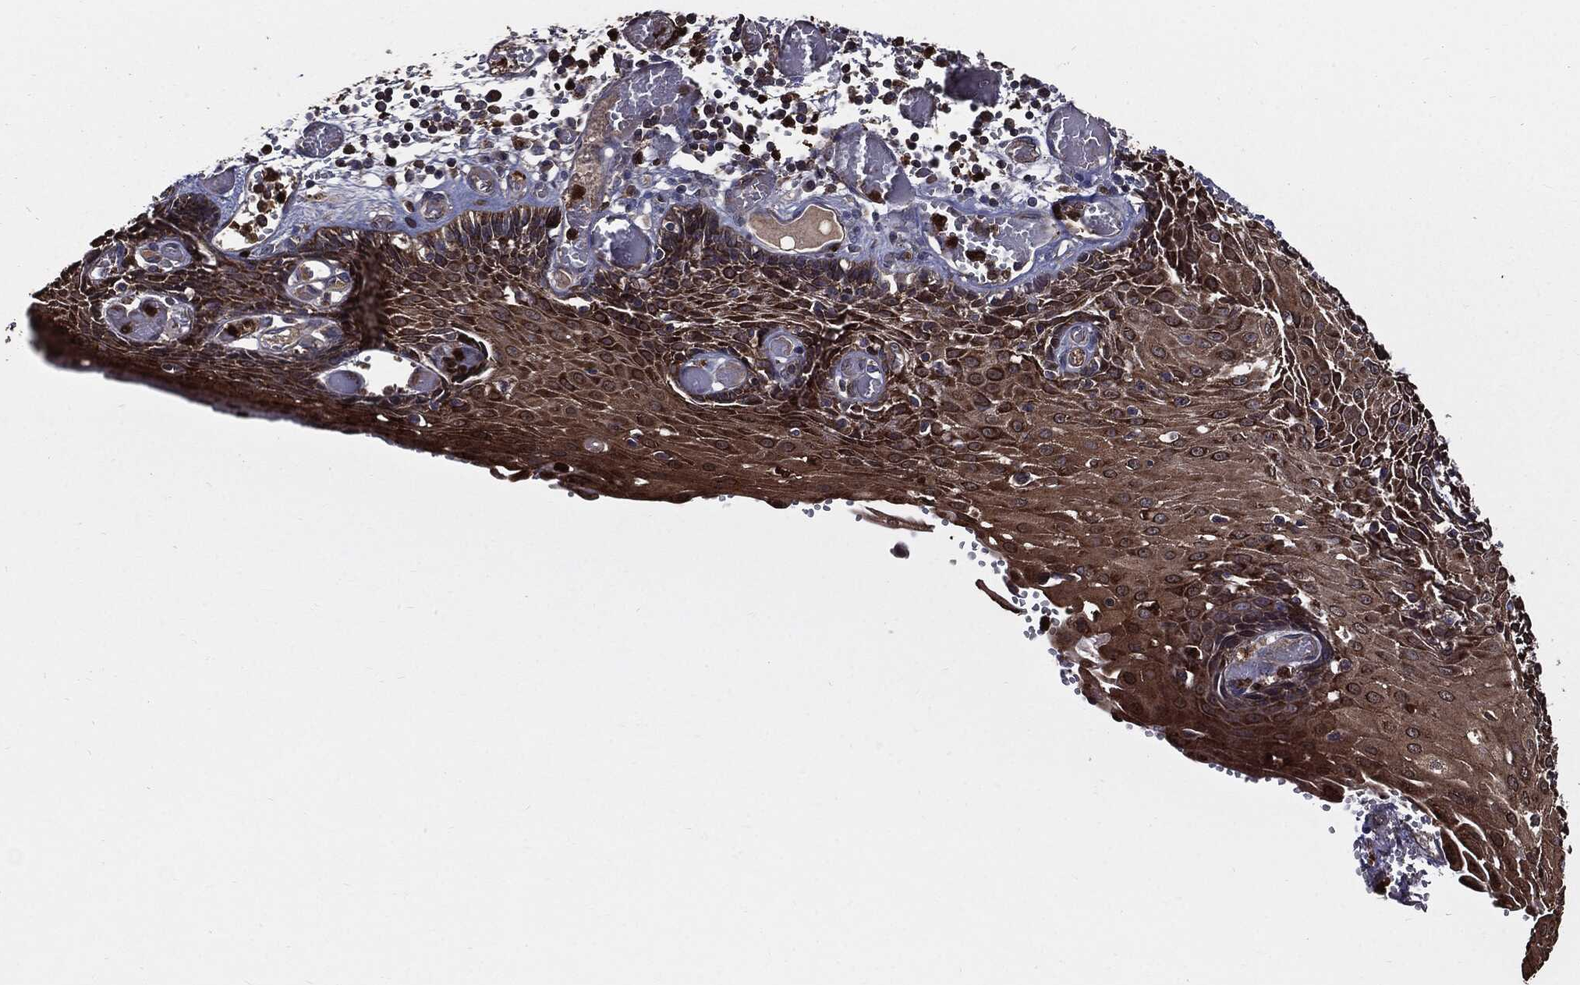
{"staining": {"intensity": "strong", "quantity": "25%-75%", "location": "cytoplasmic/membranous"}, "tissue": "esophagus", "cell_type": "Squamous epithelial cells", "image_type": "normal", "snomed": [{"axis": "morphology", "description": "Normal tissue, NOS"}, {"axis": "topography", "description": "Esophagus"}], "caption": "This image demonstrates benign esophagus stained with immunohistochemistry (IHC) to label a protein in brown. The cytoplasmic/membranous of squamous epithelial cells show strong positivity for the protein. Nuclei are counter-stained blue.", "gene": "PDCD6IP", "patient": {"sex": "male", "age": 58}}